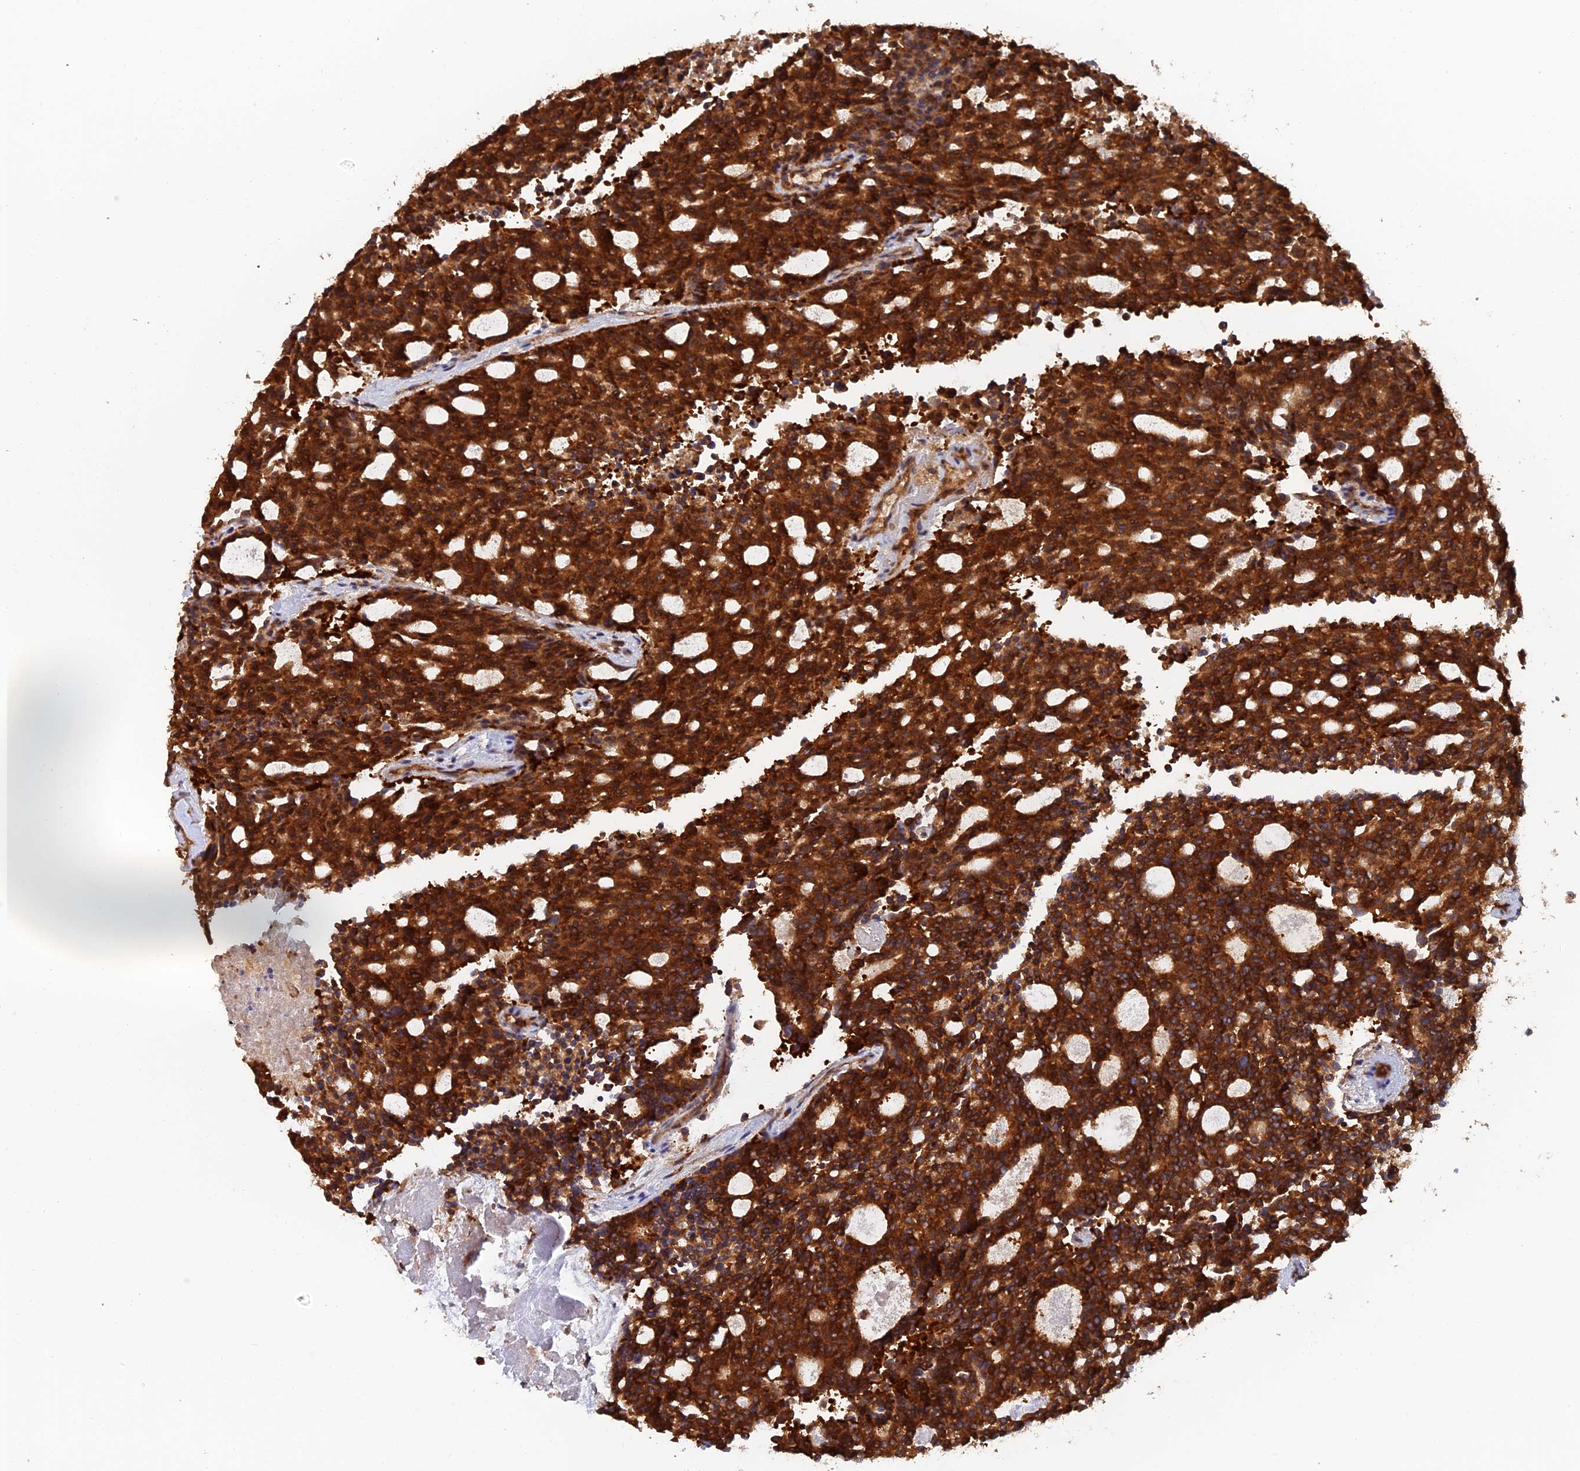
{"staining": {"intensity": "strong", "quantity": ">75%", "location": "cytoplasmic/membranous"}, "tissue": "carcinoid", "cell_type": "Tumor cells", "image_type": "cancer", "snomed": [{"axis": "morphology", "description": "Carcinoid, malignant, NOS"}, {"axis": "topography", "description": "Pancreas"}], "caption": "This is a micrograph of immunohistochemistry (IHC) staining of carcinoid (malignant), which shows strong expression in the cytoplasmic/membranous of tumor cells.", "gene": "DCTN2", "patient": {"sex": "female", "age": 54}}